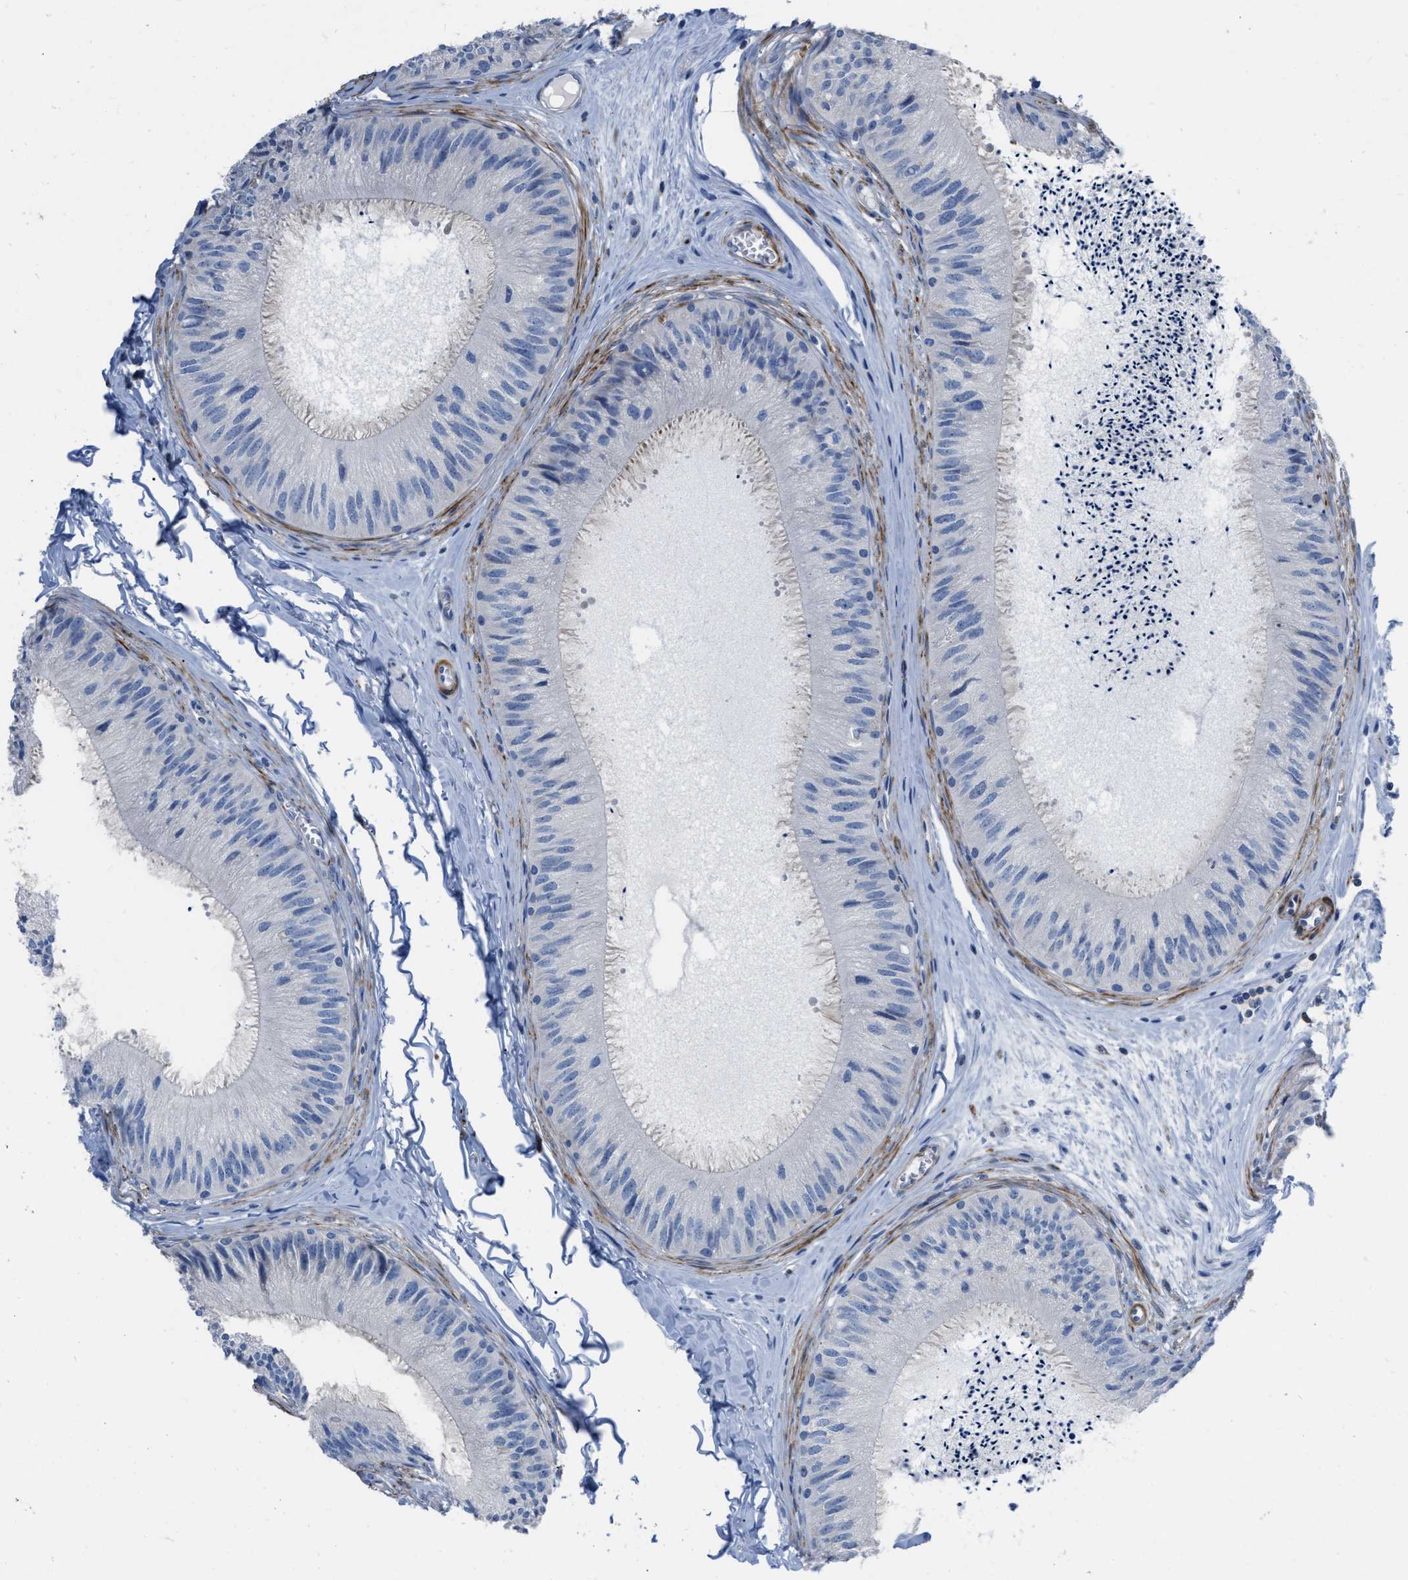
{"staining": {"intensity": "weak", "quantity": "<25%", "location": "nuclear"}, "tissue": "epididymis", "cell_type": "Glandular cells", "image_type": "normal", "snomed": [{"axis": "morphology", "description": "Normal tissue, NOS"}, {"axis": "topography", "description": "Epididymis"}], "caption": "This is an immunohistochemistry (IHC) histopathology image of benign human epididymis. There is no staining in glandular cells.", "gene": "PRMT2", "patient": {"sex": "male", "age": 31}}